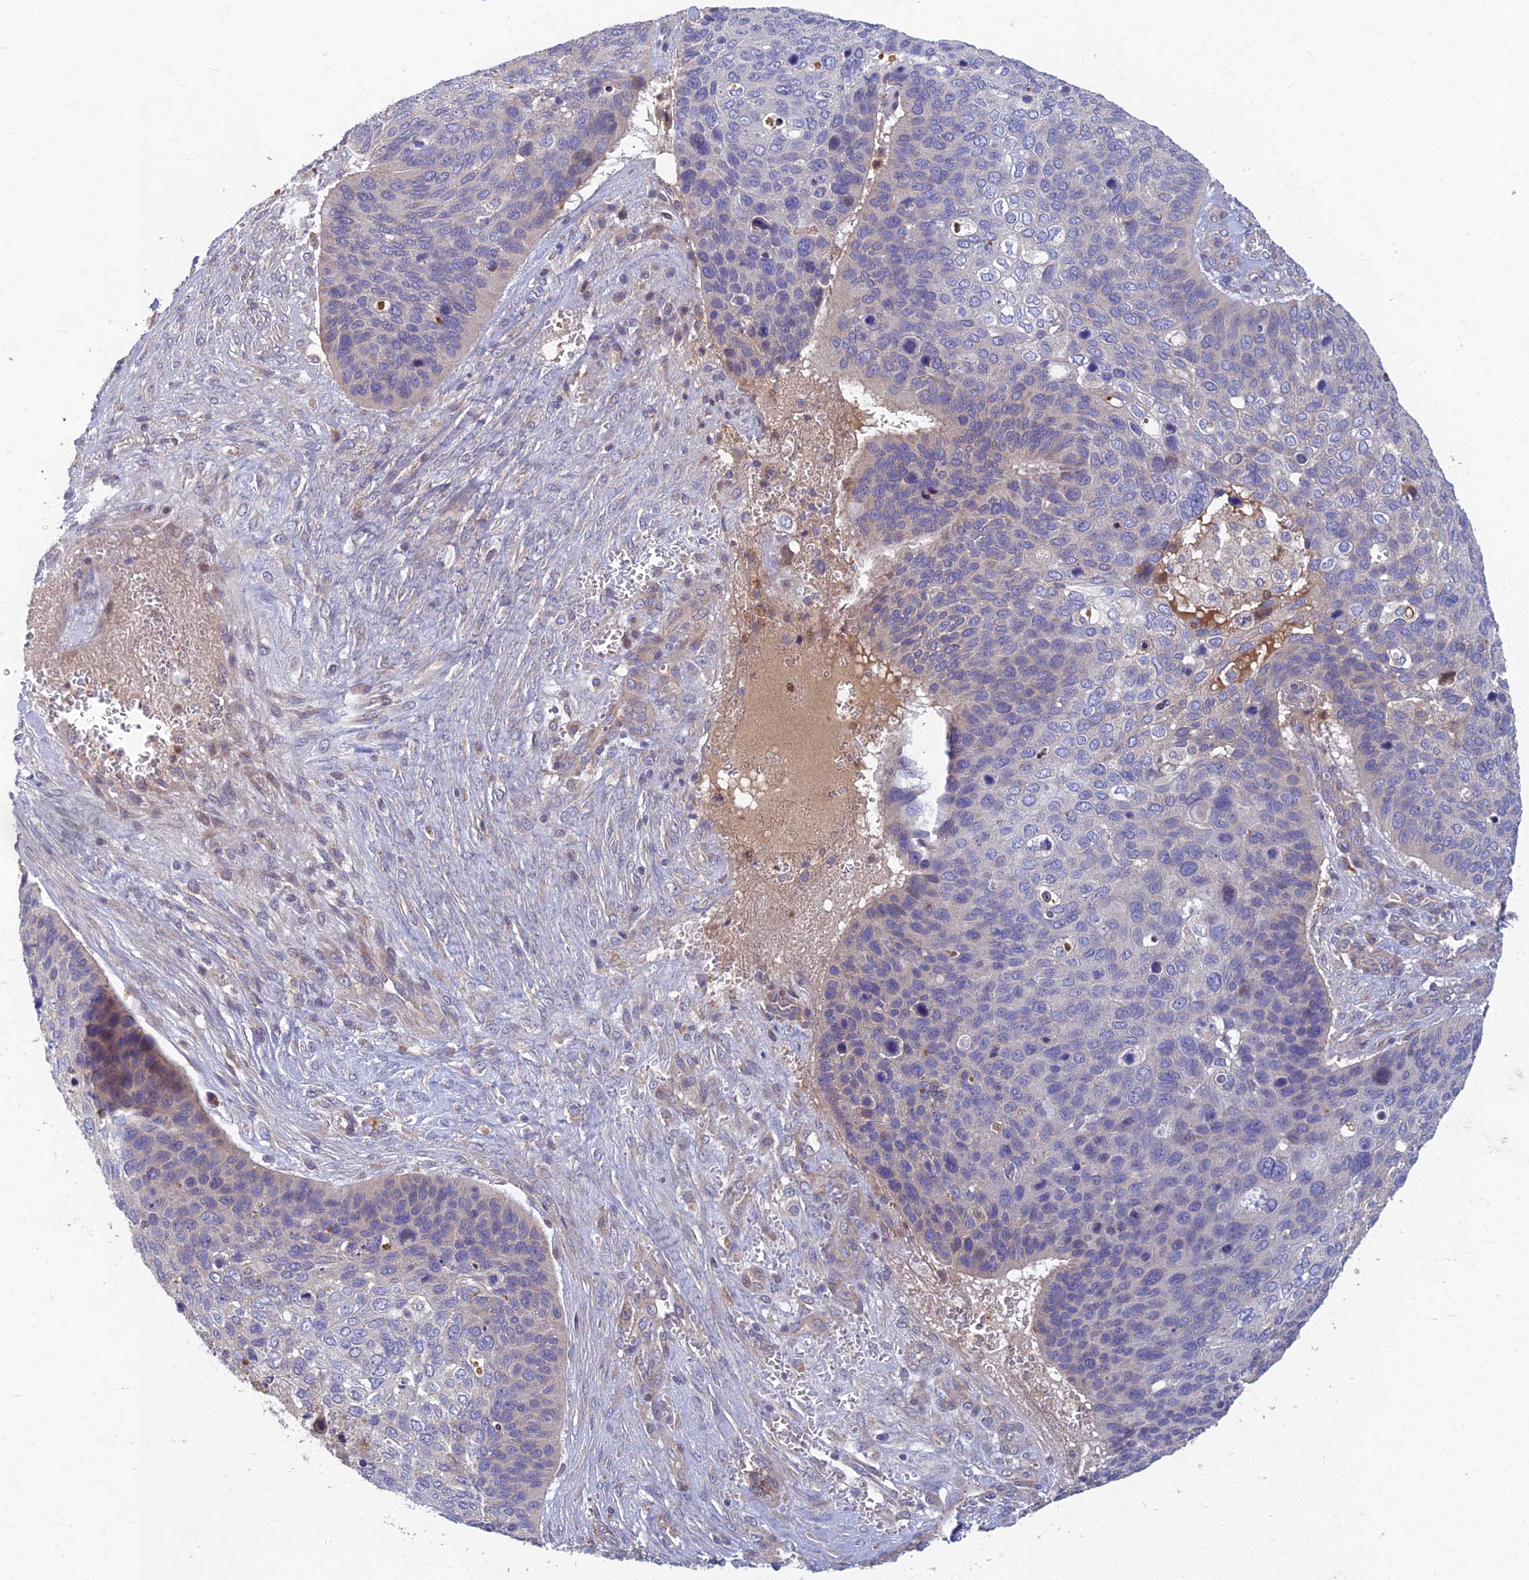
{"staining": {"intensity": "negative", "quantity": "none", "location": "none"}, "tissue": "skin cancer", "cell_type": "Tumor cells", "image_type": "cancer", "snomed": [{"axis": "morphology", "description": "Basal cell carcinoma"}, {"axis": "topography", "description": "Skin"}], "caption": "There is no significant staining in tumor cells of basal cell carcinoma (skin).", "gene": "SOGA1", "patient": {"sex": "female", "age": 74}}